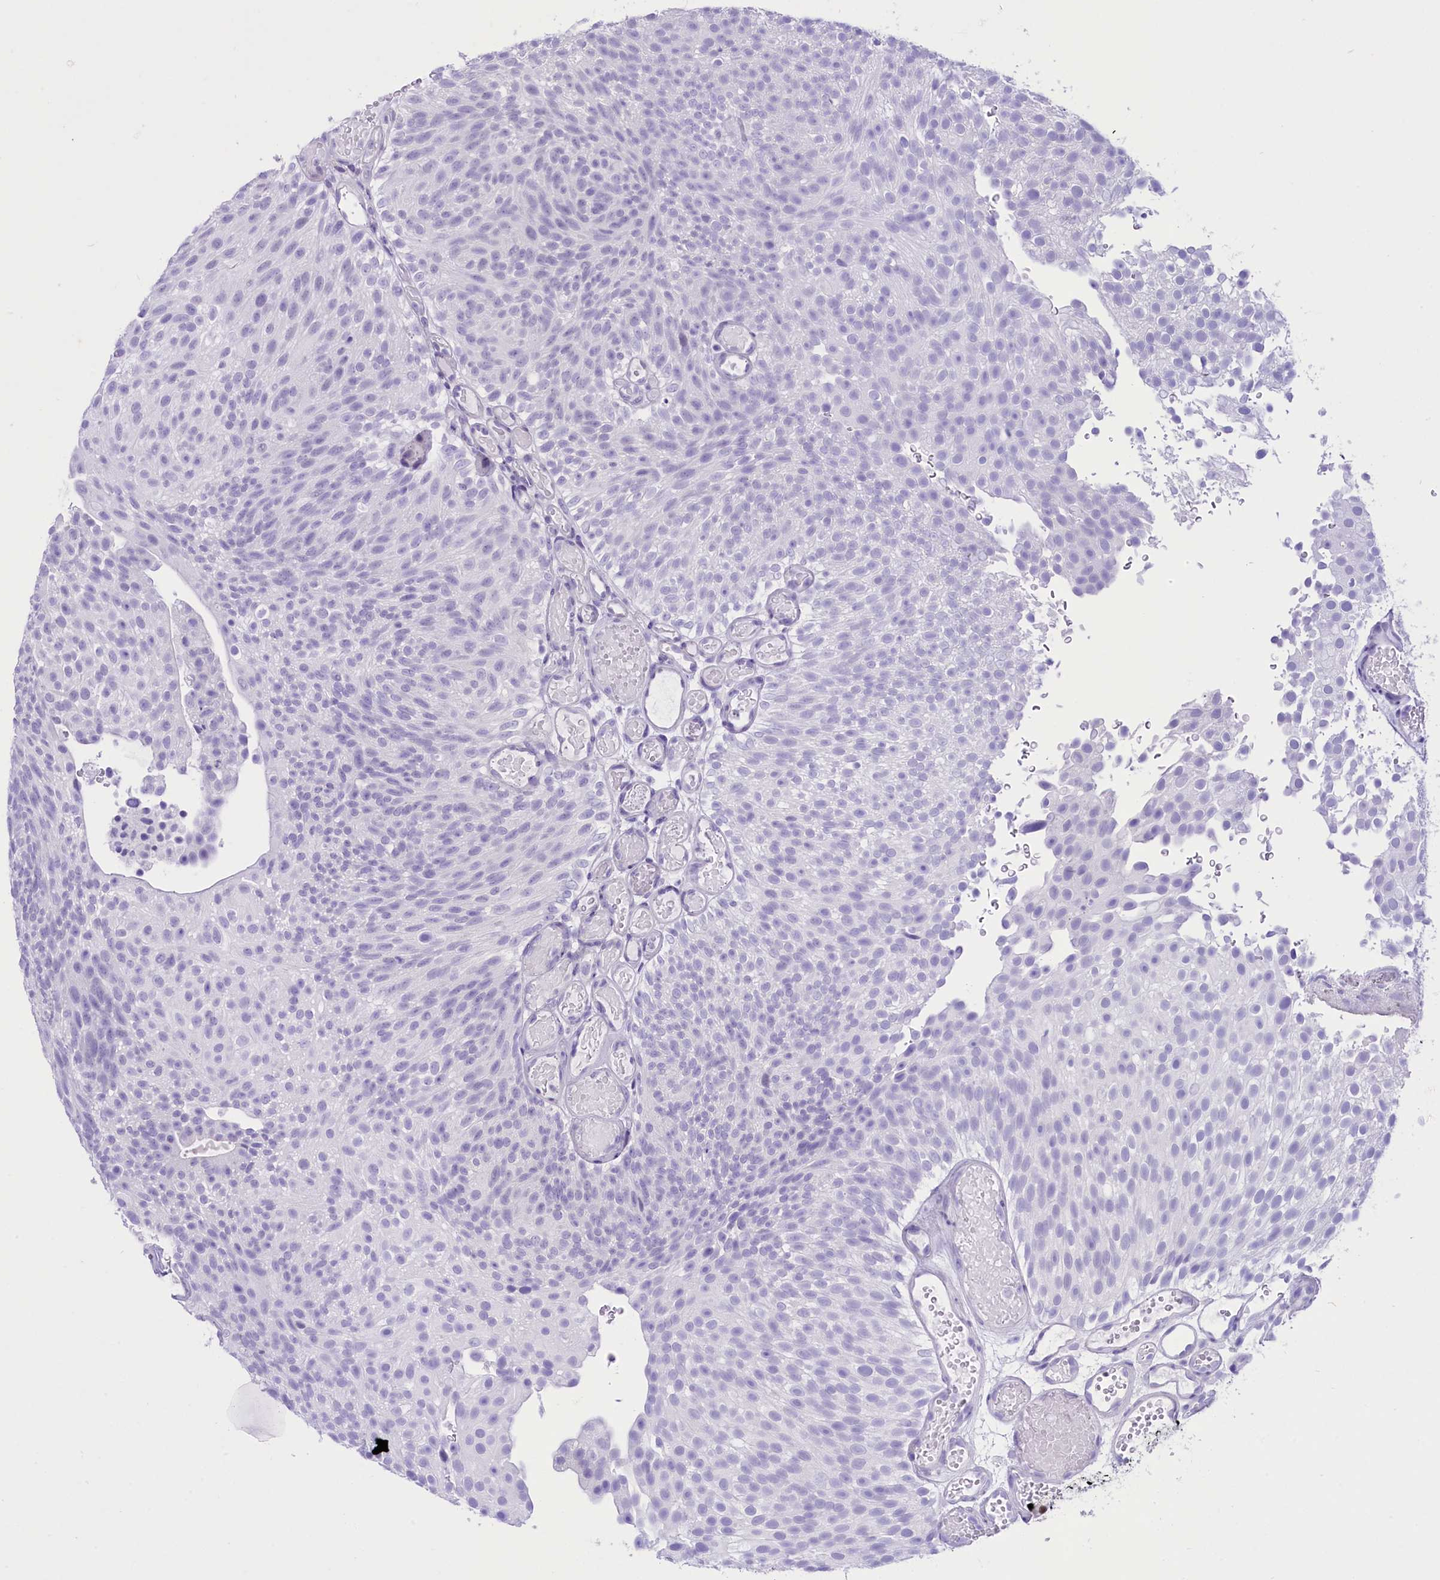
{"staining": {"intensity": "negative", "quantity": "none", "location": "none"}, "tissue": "urothelial cancer", "cell_type": "Tumor cells", "image_type": "cancer", "snomed": [{"axis": "morphology", "description": "Urothelial carcinoma, Low grade"}, {"axis": "topography", "description": "Urinary bladder"}], "caption": "Immunohistochemical staining of human urothelial cancer demonstrates no significant expression in tumor cells.", "gene": "RPS6KB1", "patient": {"sex": "male", "age": 78}}